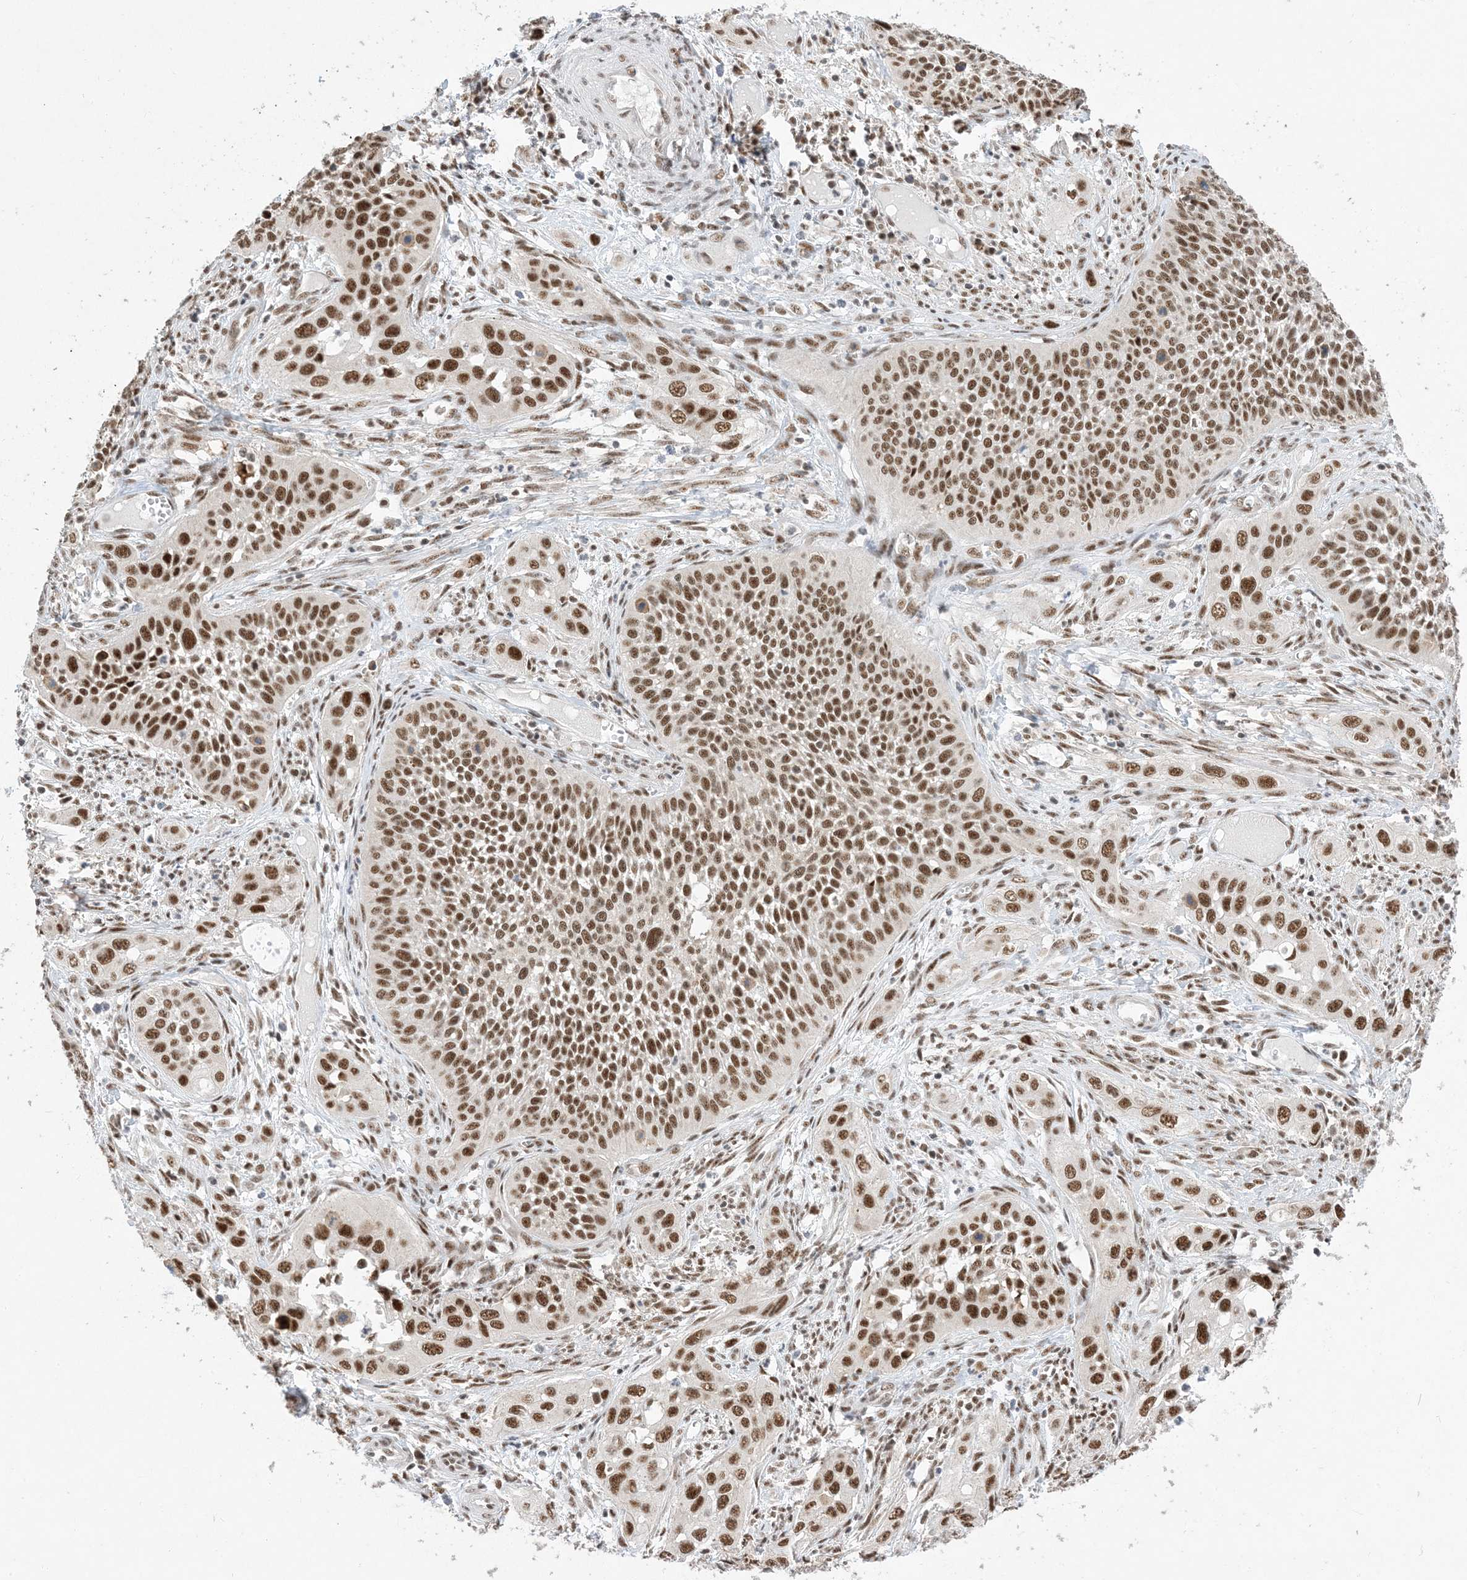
{"staining": {"intensity": "strong", "quantity": ">75%", "location": "nuclear"}, "tissue": "cervical cancer", "cell_type": "Tumor cells", "image_type": "cancer", "snomed": [{"axis": "morphology", "description": "Squamous cell carcinoma, NOS"}, {"axis": "topography", "description": "Cervix"}], "caption": "Immunohistochemical staining of human cervical cancer (squamous cell carcinoma) exhibits strong nuclear protein staining in about >75% of tumor cells.", "gene": "SF3A3", "patient": {"sex": "female", "age": 34}}